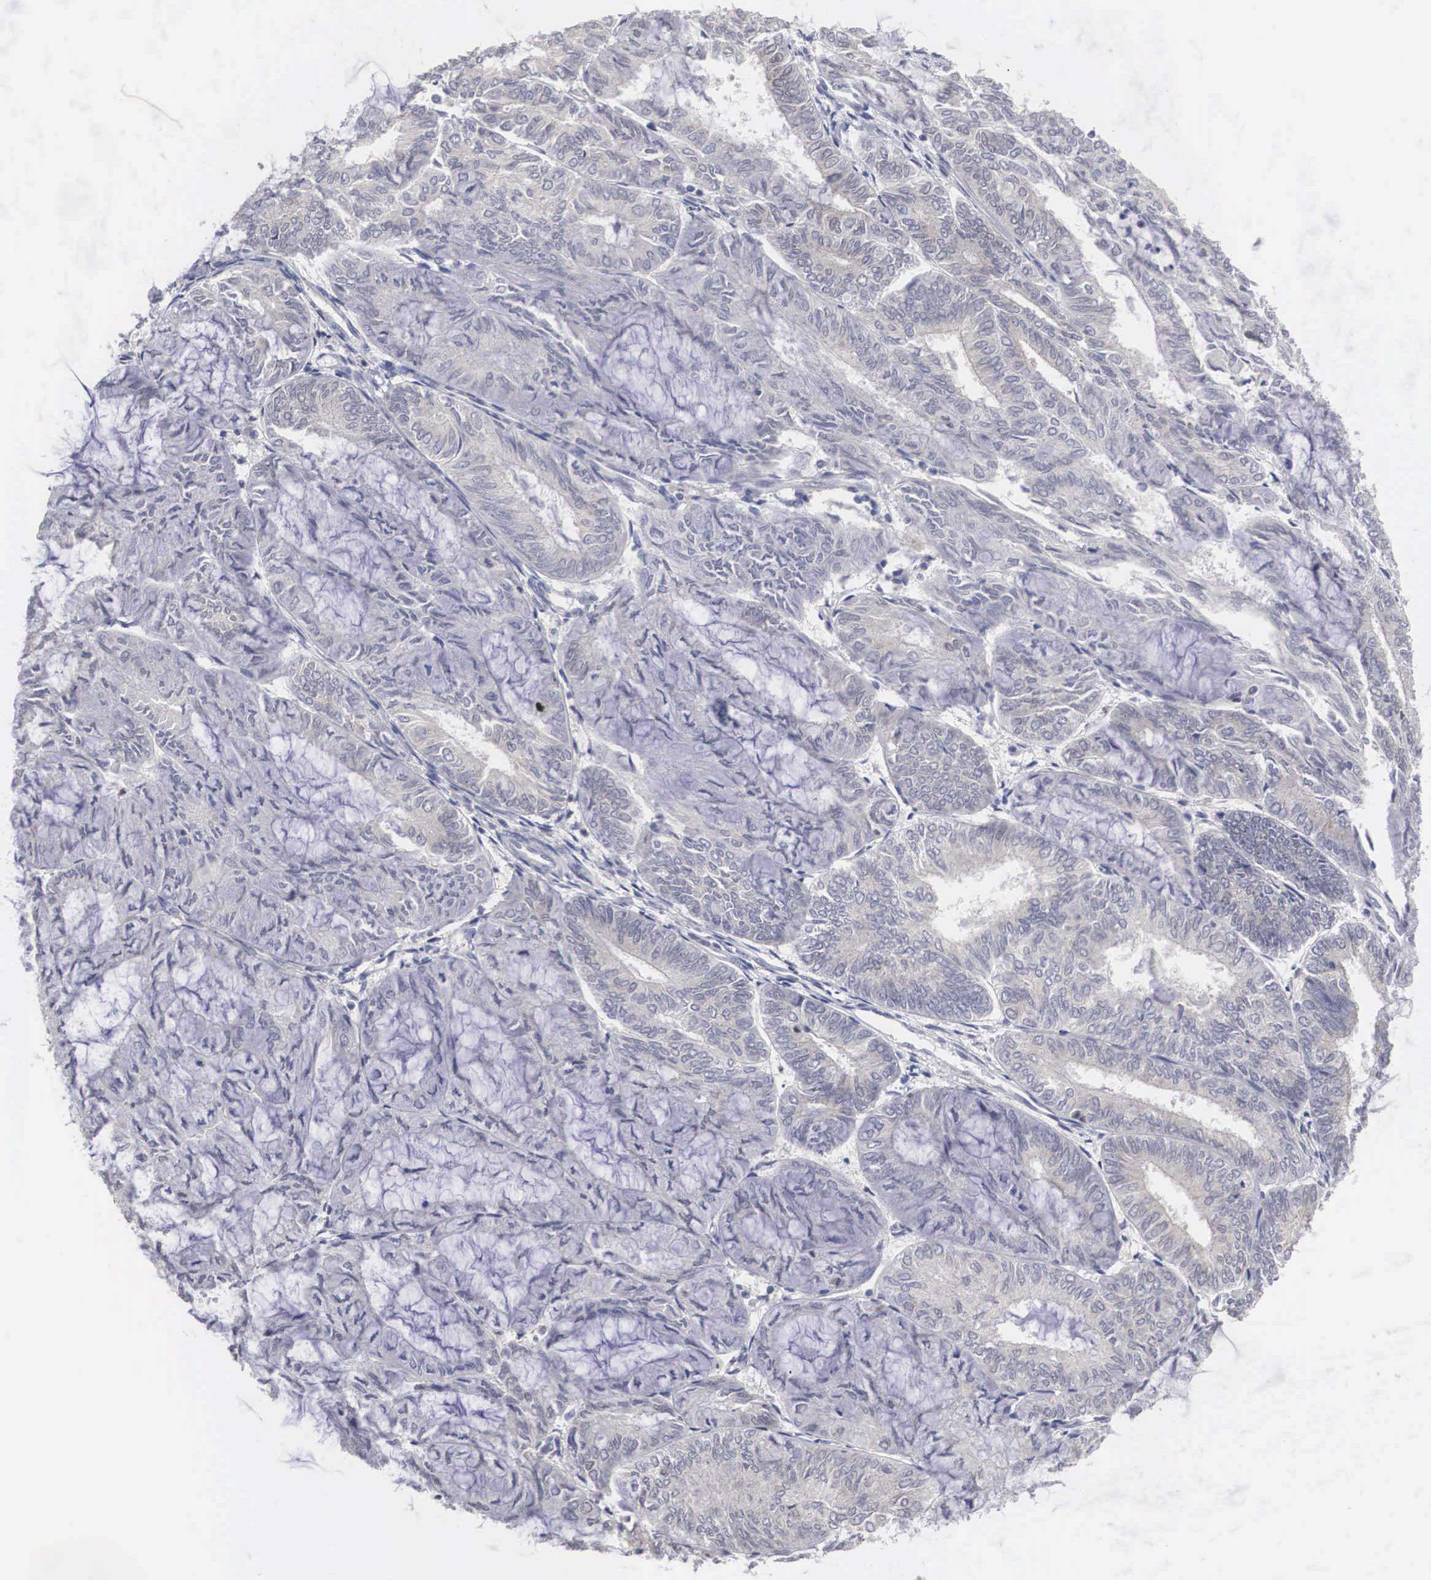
{"staining": {"intensity": "weak", "quantity": "<25%", "location": "cytoplasmic/membranous"}, "tissue": "endometrial cancer", "cell_type": "Tumor cells", "image_type": "cancer", "snomed": [{"axis": "morphology", "description": "Adenocarcinoma, NOS"}, {"axis": "topography", "description": "Endometrium"}], "caption": "Immunohistochemical staining of human endometrial adenocarcinoma exhibits no significant staining in tumor cells. (Stains: DAB (3,3'-diaminobenzidine) immunohistochemistry (IHC) with hematoxylin counter stain, Microscopy: brightfield microscopy at high magnification).", "gene": "HMOX1", "patient": {"sex": "female", "age": 59}}